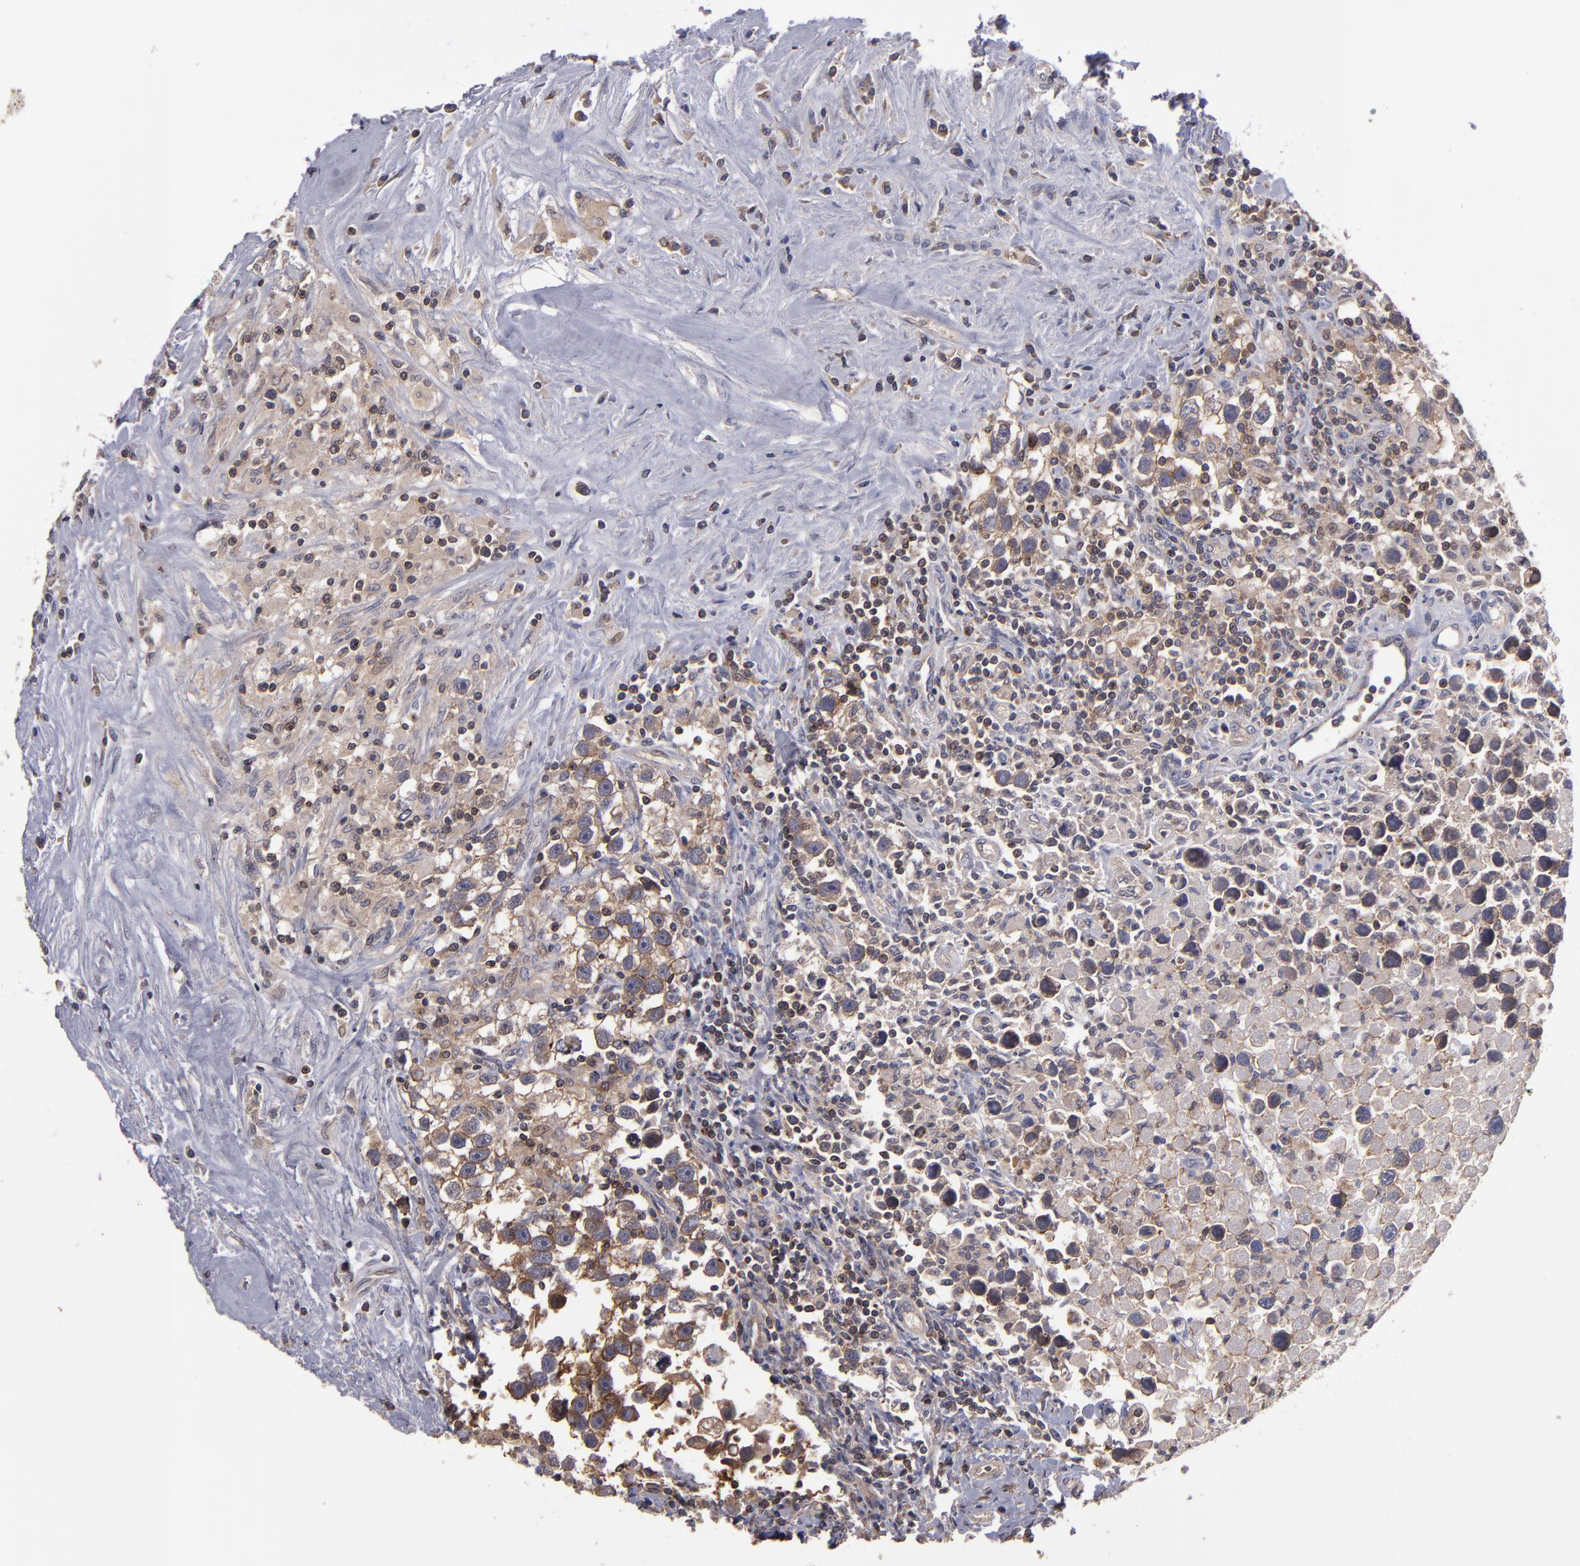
{"staining": {"intensity": "moderate", "quantity": "25%-75%", "location": "cytoplasmic/membranous"}, "tissue": "testis cancer", "cell_type": "Tumor cells", "image_type": "cancer", "snomed": [{"axis": "morphology", "description": "Seminoma, NOS"}, {"axis": "topography", "description": "Testis"}], "caption": "Seminoma (testis) tissue reveals moderate cytoplasmic/membranous positivity in about 25%-75% of tumor cells, visualized by immunohistochemistry.", "gene": "NF2", "patient": {"sex": "male", "age": 43}}